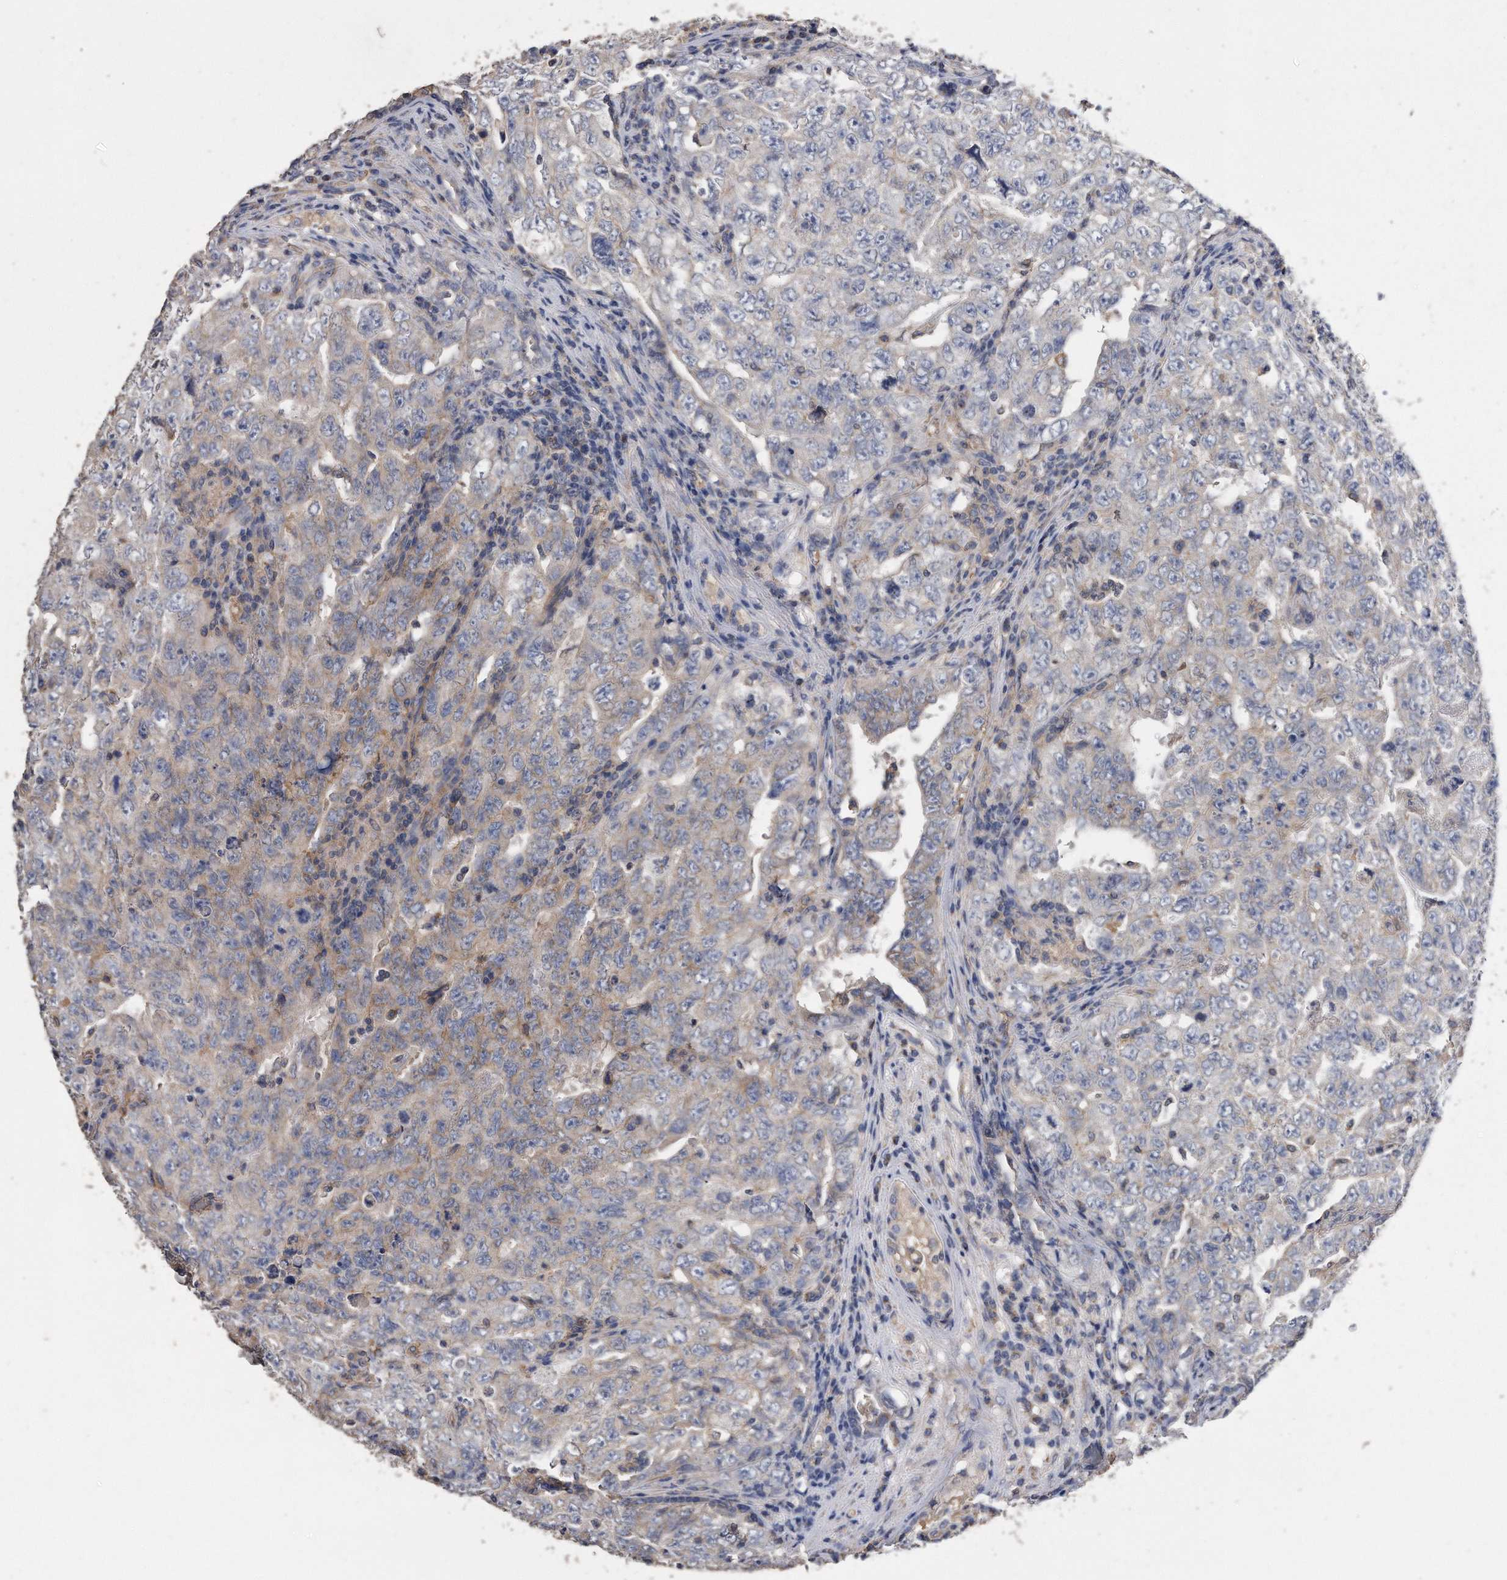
{"staining": {"intensity": "weak", "quantity": "<25%", "location": "cytoplasmic/membranous"}, "tissue": "testis cancer", "cell_type": "Tumor cells", "image_type": "cancer", "snomed": [{"axis": "morphology", "description": "Carcinoma, Embryonal, NOS"}, {"axis": "topography", "description": "Testis"}], "caption": "A high-resolution micrograph shows IHC staining of testis cancer, which shows no significant expression in tumor cells.", "gene": "CDCP1", "patient": {"sex": "male", "age": 26}}